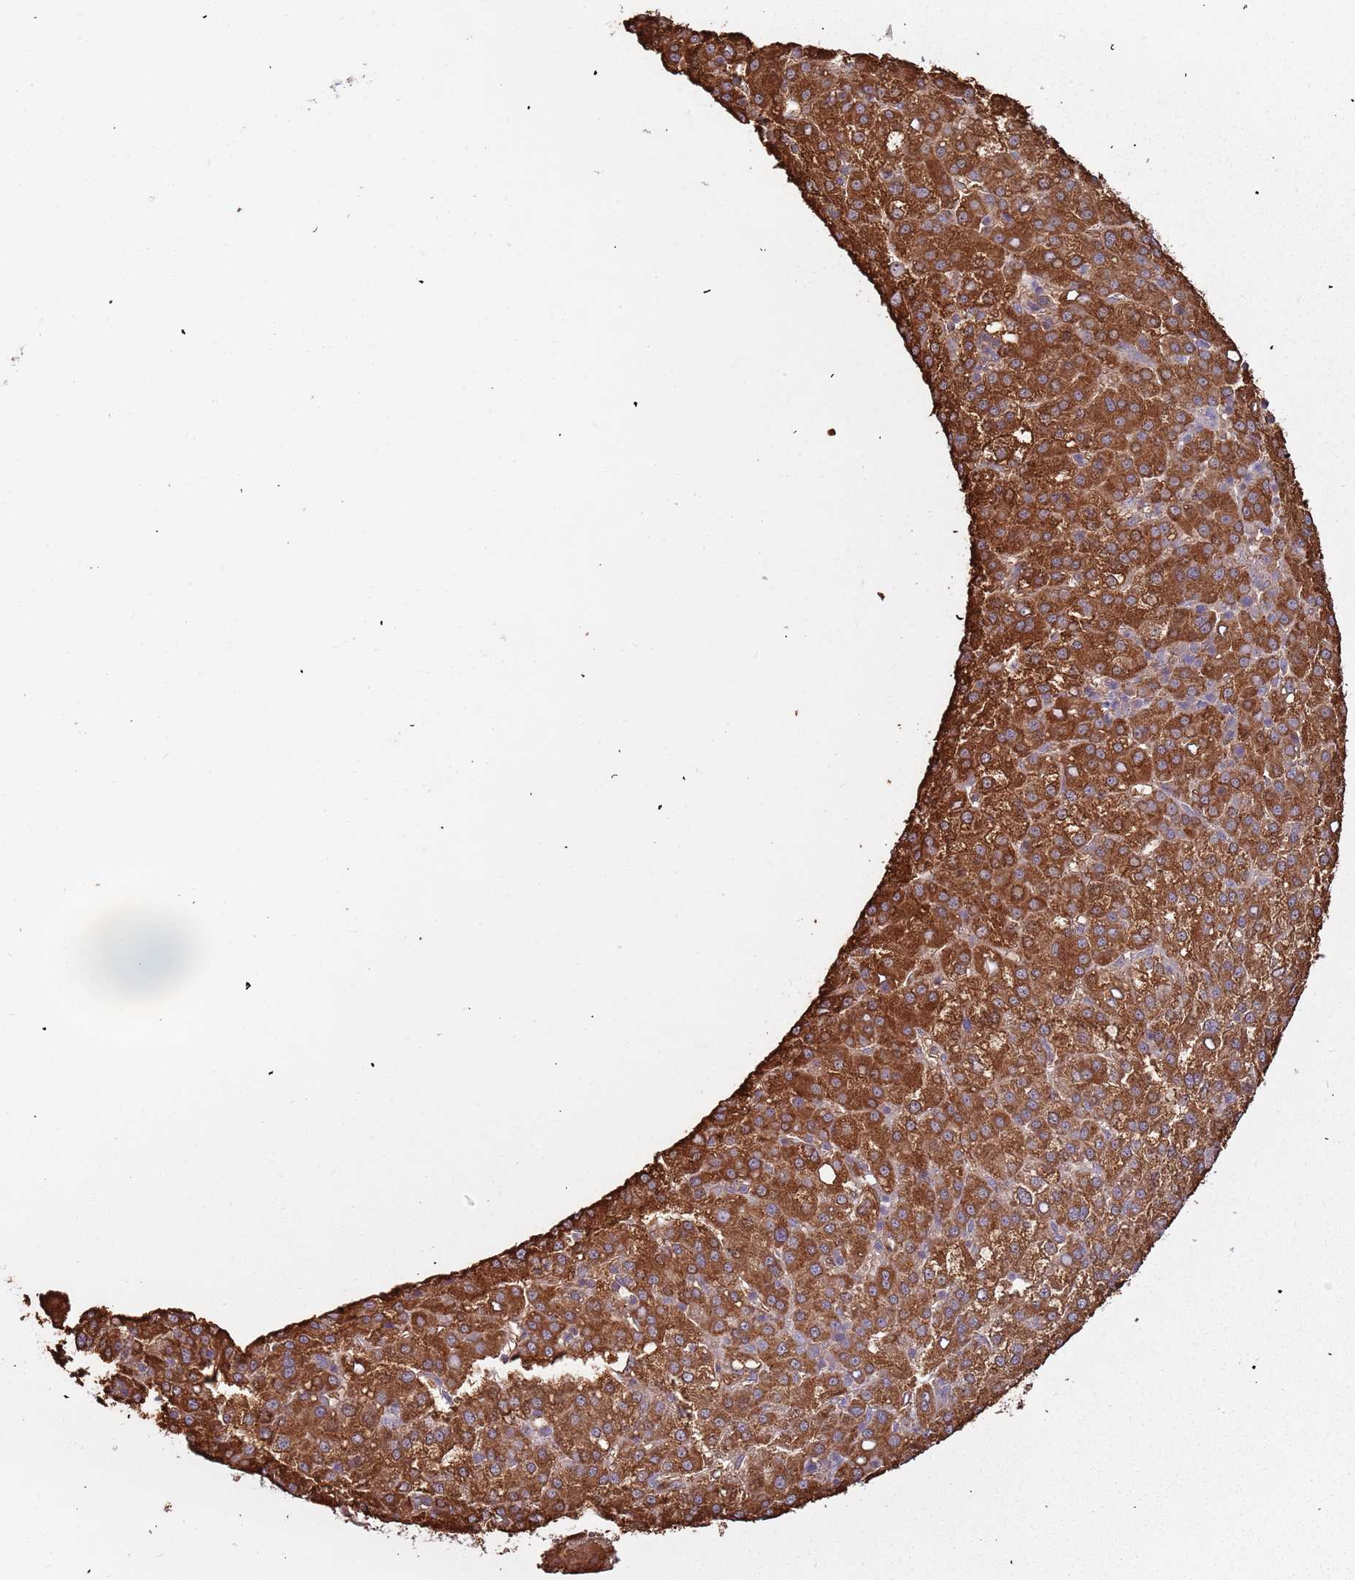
{"staining": {"intensity": "strong", "quantity": ">75%", "location": "cytoplasmic/membranous"}, "tissue": "liver cancer", "cell_type": "Tumor cells", "image_type": "cancer", "snomed": [{"axis": "morphology", "description": "Carcinoma, Hepatocellular, NOS"}, {"axis": "topography", "description": "Liver"}], "caption": "Tumor cells reveal high levels of strong cytoplasmic/membranous expression in about >75% of cells in liver hepatocellular carcinoma.", "gene": "ATOSB", "patient": {"sex": "female", "age": 58}}